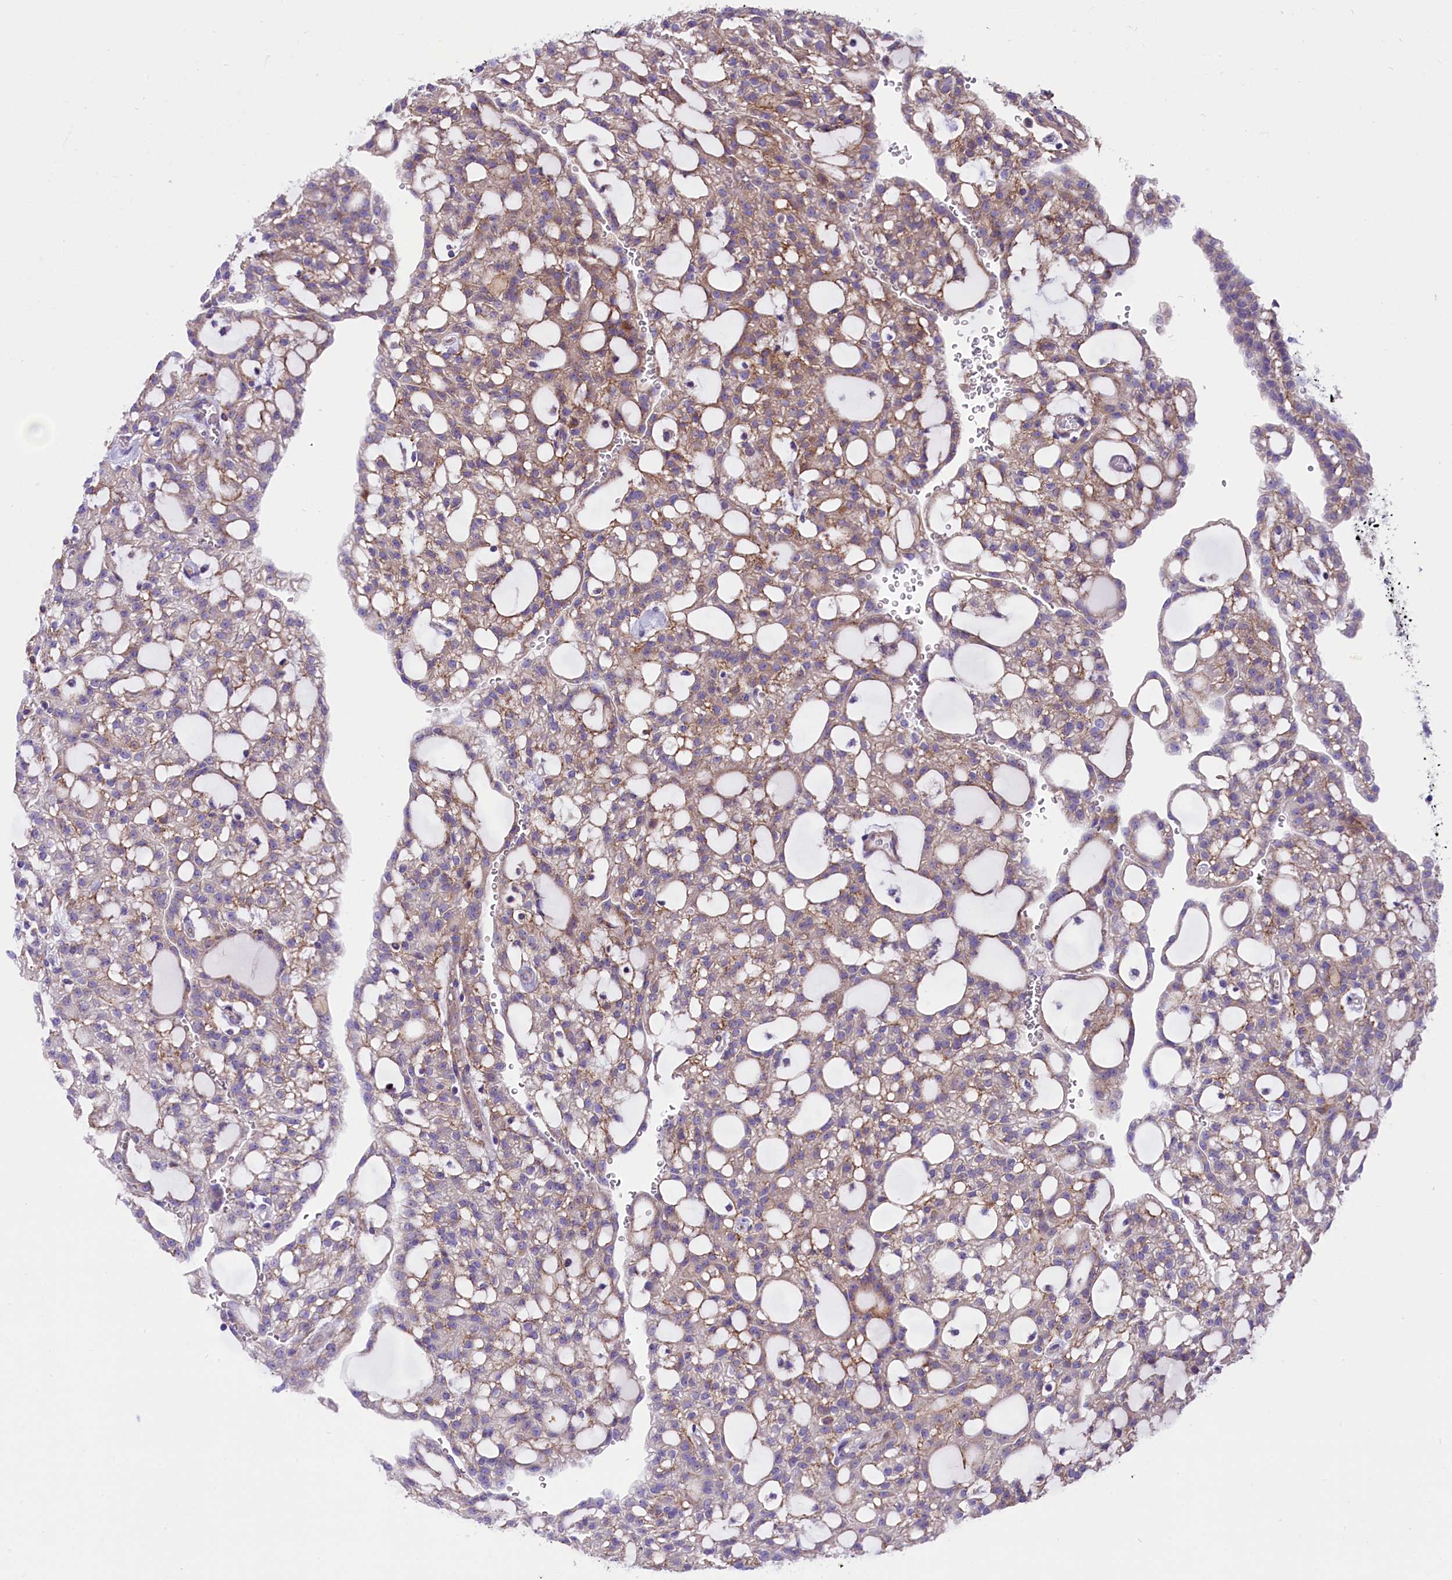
{"staining": {"intensity": "weak", "quantity": ">75%", "location": "cytoplasmic/membranous"}, "tissue": "renal cancer", "cell_type": "Tumor cells", "image_type": "cancer", "snomed": [{"axis": "morphology", "description": "Adenocarcinoma, NOS"}, {"axis": "topography", "description": "Kidney"}], "caption": "Immunohistochemical staining of human renal adenocarcinoma demonstrates weak cytoplasmic/membranous protein staining in about >75% of tumor cells.", "gene": "PTPRU", "patient": {"sex": "male", "age": 63}}